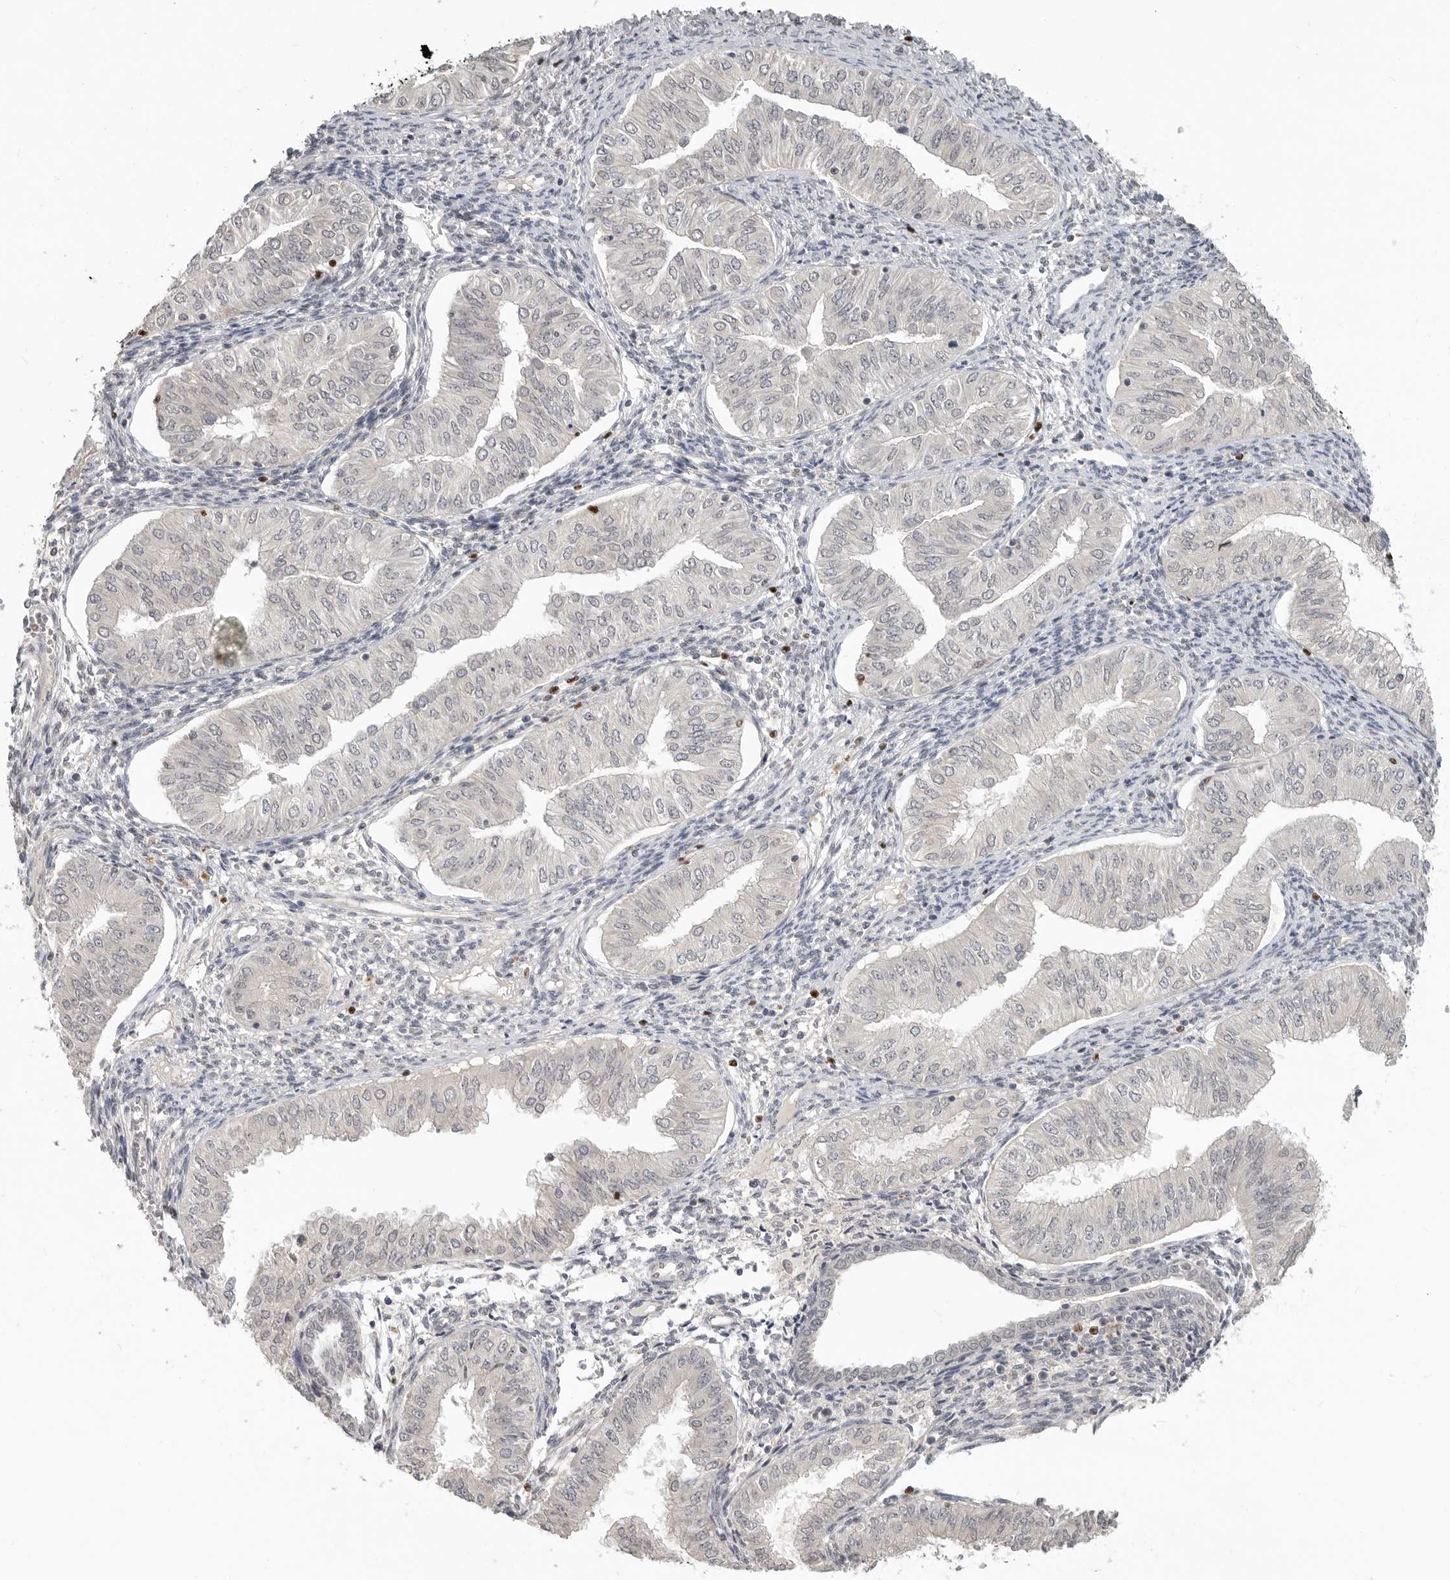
{"staining": {"intensity": "negative", "quantity": "none", "location": "none"}, "tissue": "endometrial cancer", "cell_type": "Tumor cells", "image_type": "cancer", "snomed": [{"axis": "morphology", "description": "Normal tissue, NOS"}, {"axis": "morphology", "description": "Adenocarcinoma, NOS"}, {"axis": "topography", "description": "Endometrium"}], "caption": "Image shows no significant protein staining in tumor cells of endometrial cancer (adenocarcinoma). (Stains: DAB immunohistochemistry with hematoxylin counter stain, Microscopy: brightfield microscopy at high magnification).", "gene": "FOXP3", "patient": {"sex": "female", "age": 53}}